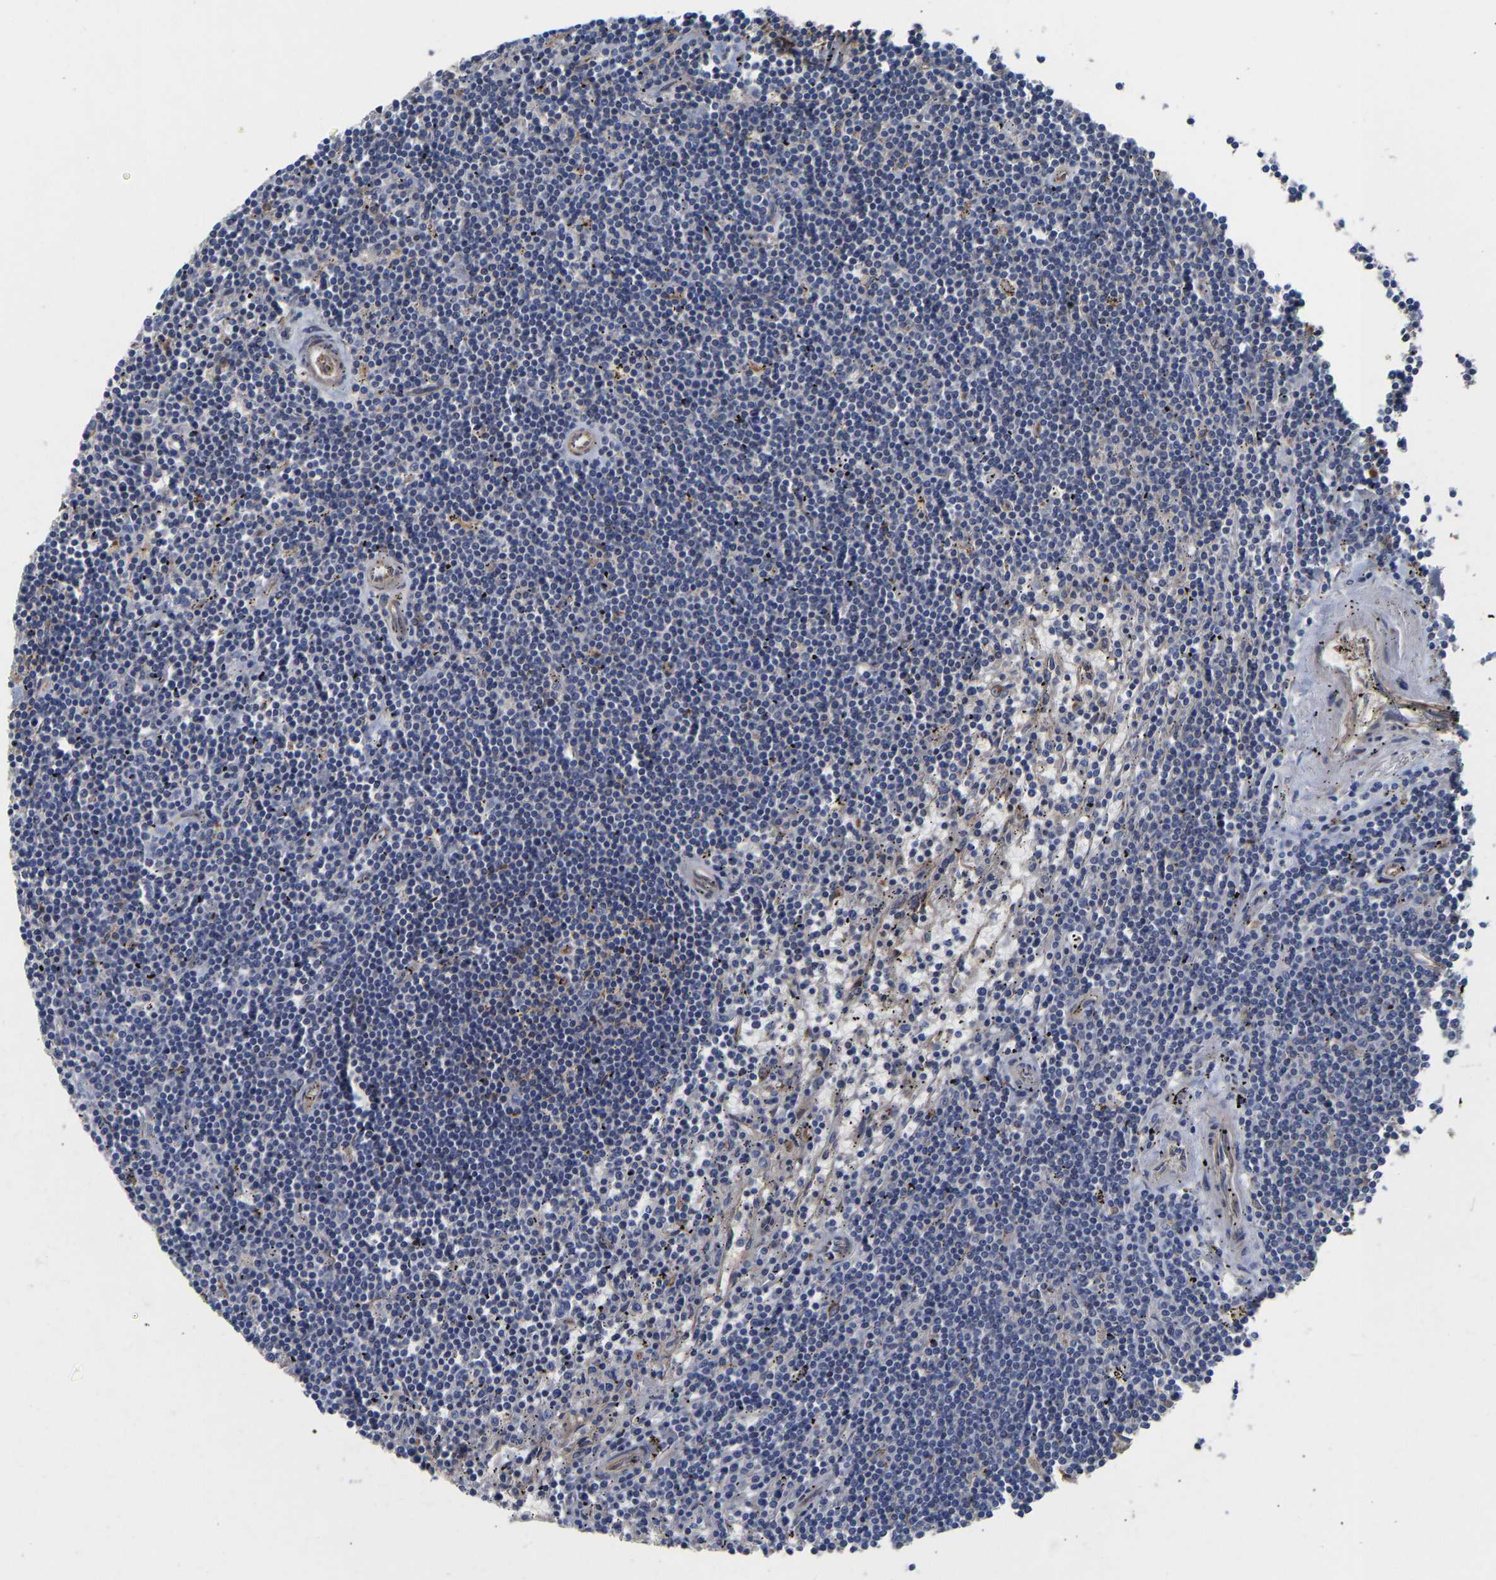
{"staining": {"intensity": "negative", "quantity": "none", "location": "none"}, "tissue": "lymphoma", "cell_type": "Tumor cells", "image_type": "cancer", "snomed": [{"axis": "morphology", "description": "Malignant lymphoma, non-Hodgkin's type, Low grade"}, {"axis": "topography", "description": "Spleen"}], "caption": "The immunohistochemistry (IHC) image has no significant positivity in tumor cells of lymphoma tissue.", "gene": "FRRS1", "patient": {"sex": "male", "age": 76}}